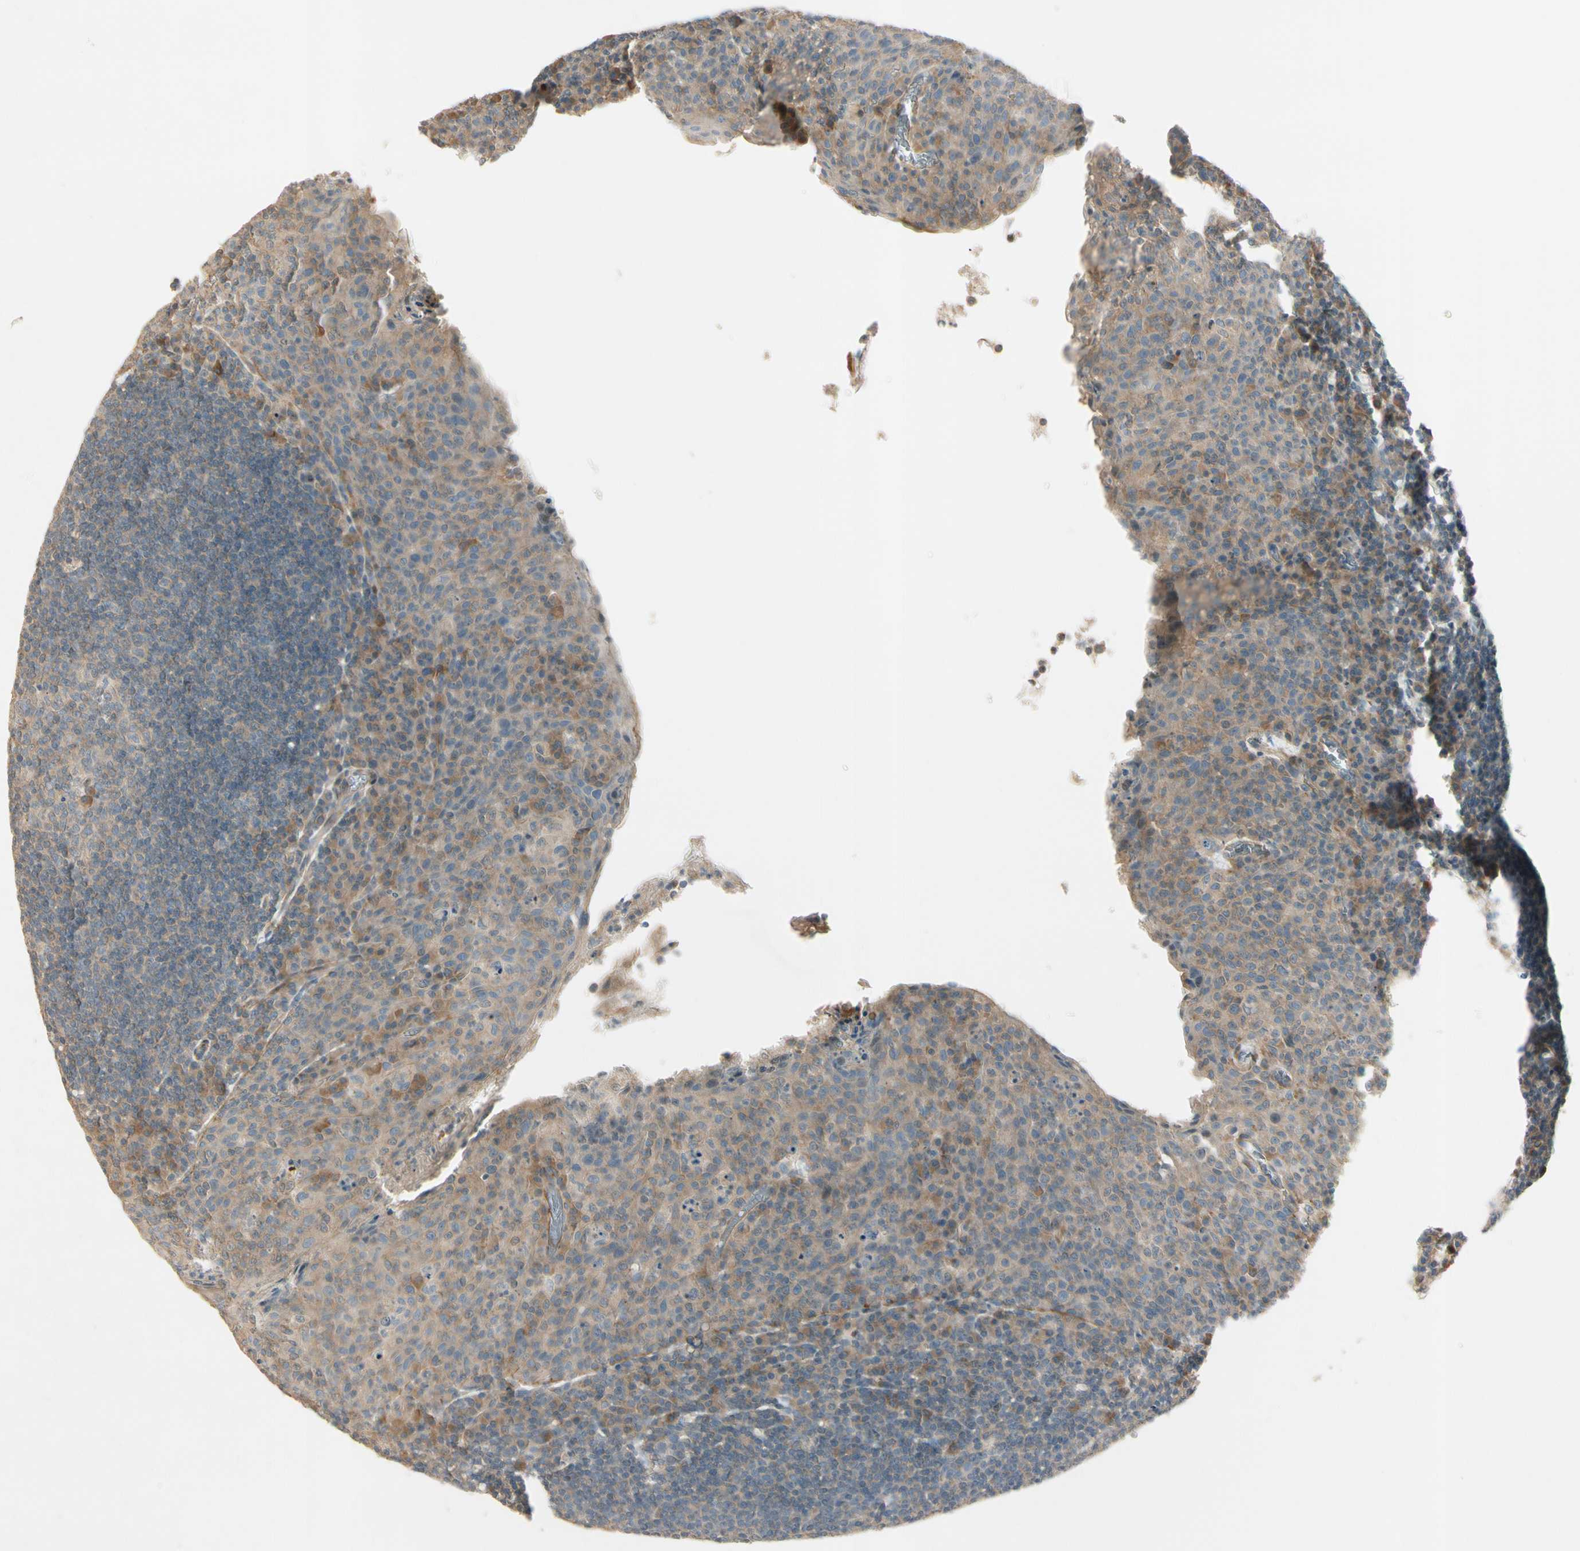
{"staining": {"intensity": "weak", "quantity": ">75%", "location": "cytoplasmic/membranous"}, "tissue": "tonsil", "cell_type": "Germinal center cells", "image_type": "normal", "snomed": [{"axis": "morphology", "description": "Normal tissue, NOS"}, {"axis": "topography", "description": "Tonsil"}], "caption": "Tonsil stained with a brown dye demonstrates weak cytoplasmic/membranous positive positivity in approximately >75% of germinal center cells.", "gene": "PPP3CB", "patient": {"sex": "male", "age": 17}}